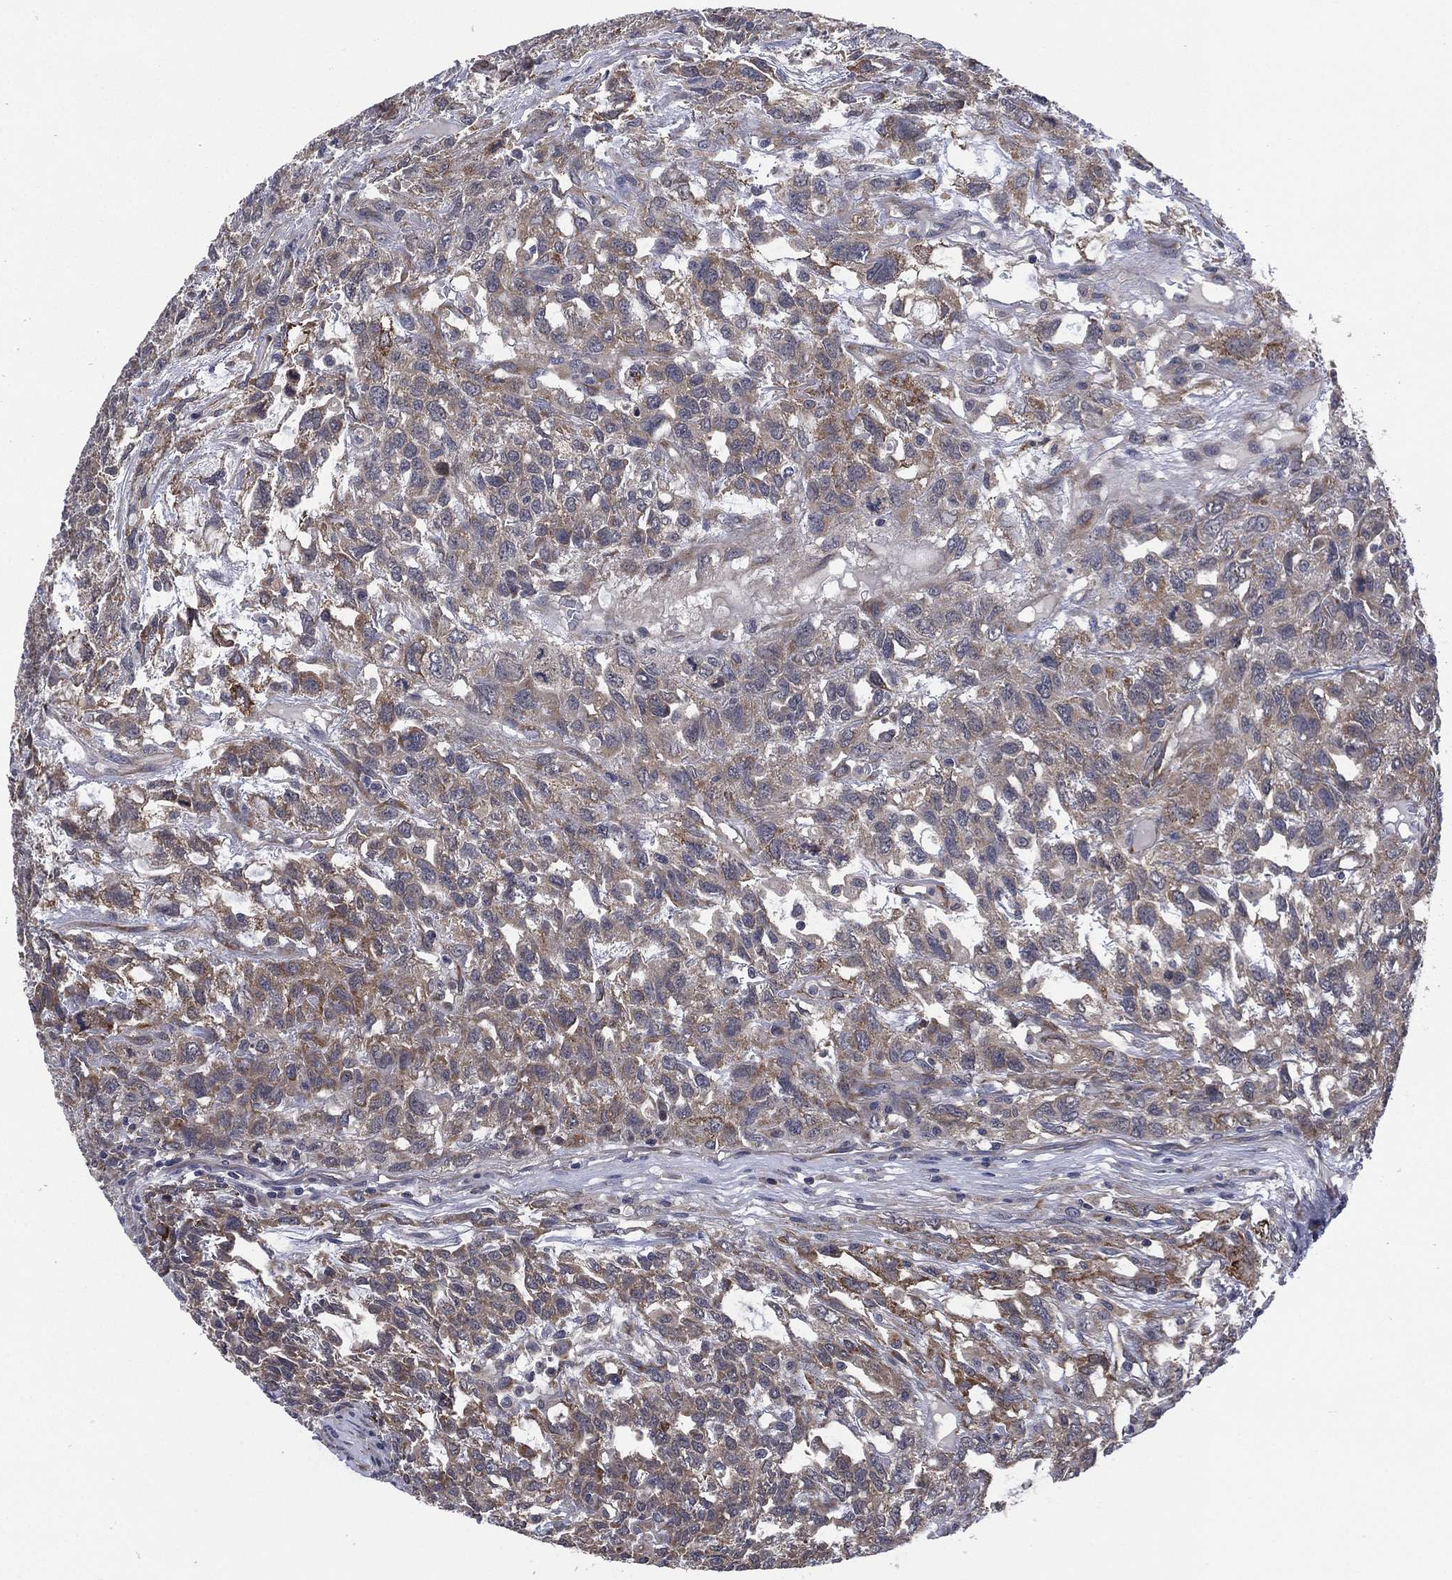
{"staining": {"intensity": "weak", "quantity": "<25%", "location": "cytoplasmic/membranous"}, "tissue": "testis cancer", "cell_type": "Tumor cells", "image_type": "cancer", "snomed": [{"axis": "morphology", "description": "Seminoma, NOS"}, {"axis": "topography", "description": "Testis"}], "caption": "Immunohistochemical staining of human testis cancer (seminoma) exhibits no significant positivity in tumor cells.", "gene": "SELENOO", "patient": {"sex": "male", "age": 52}}